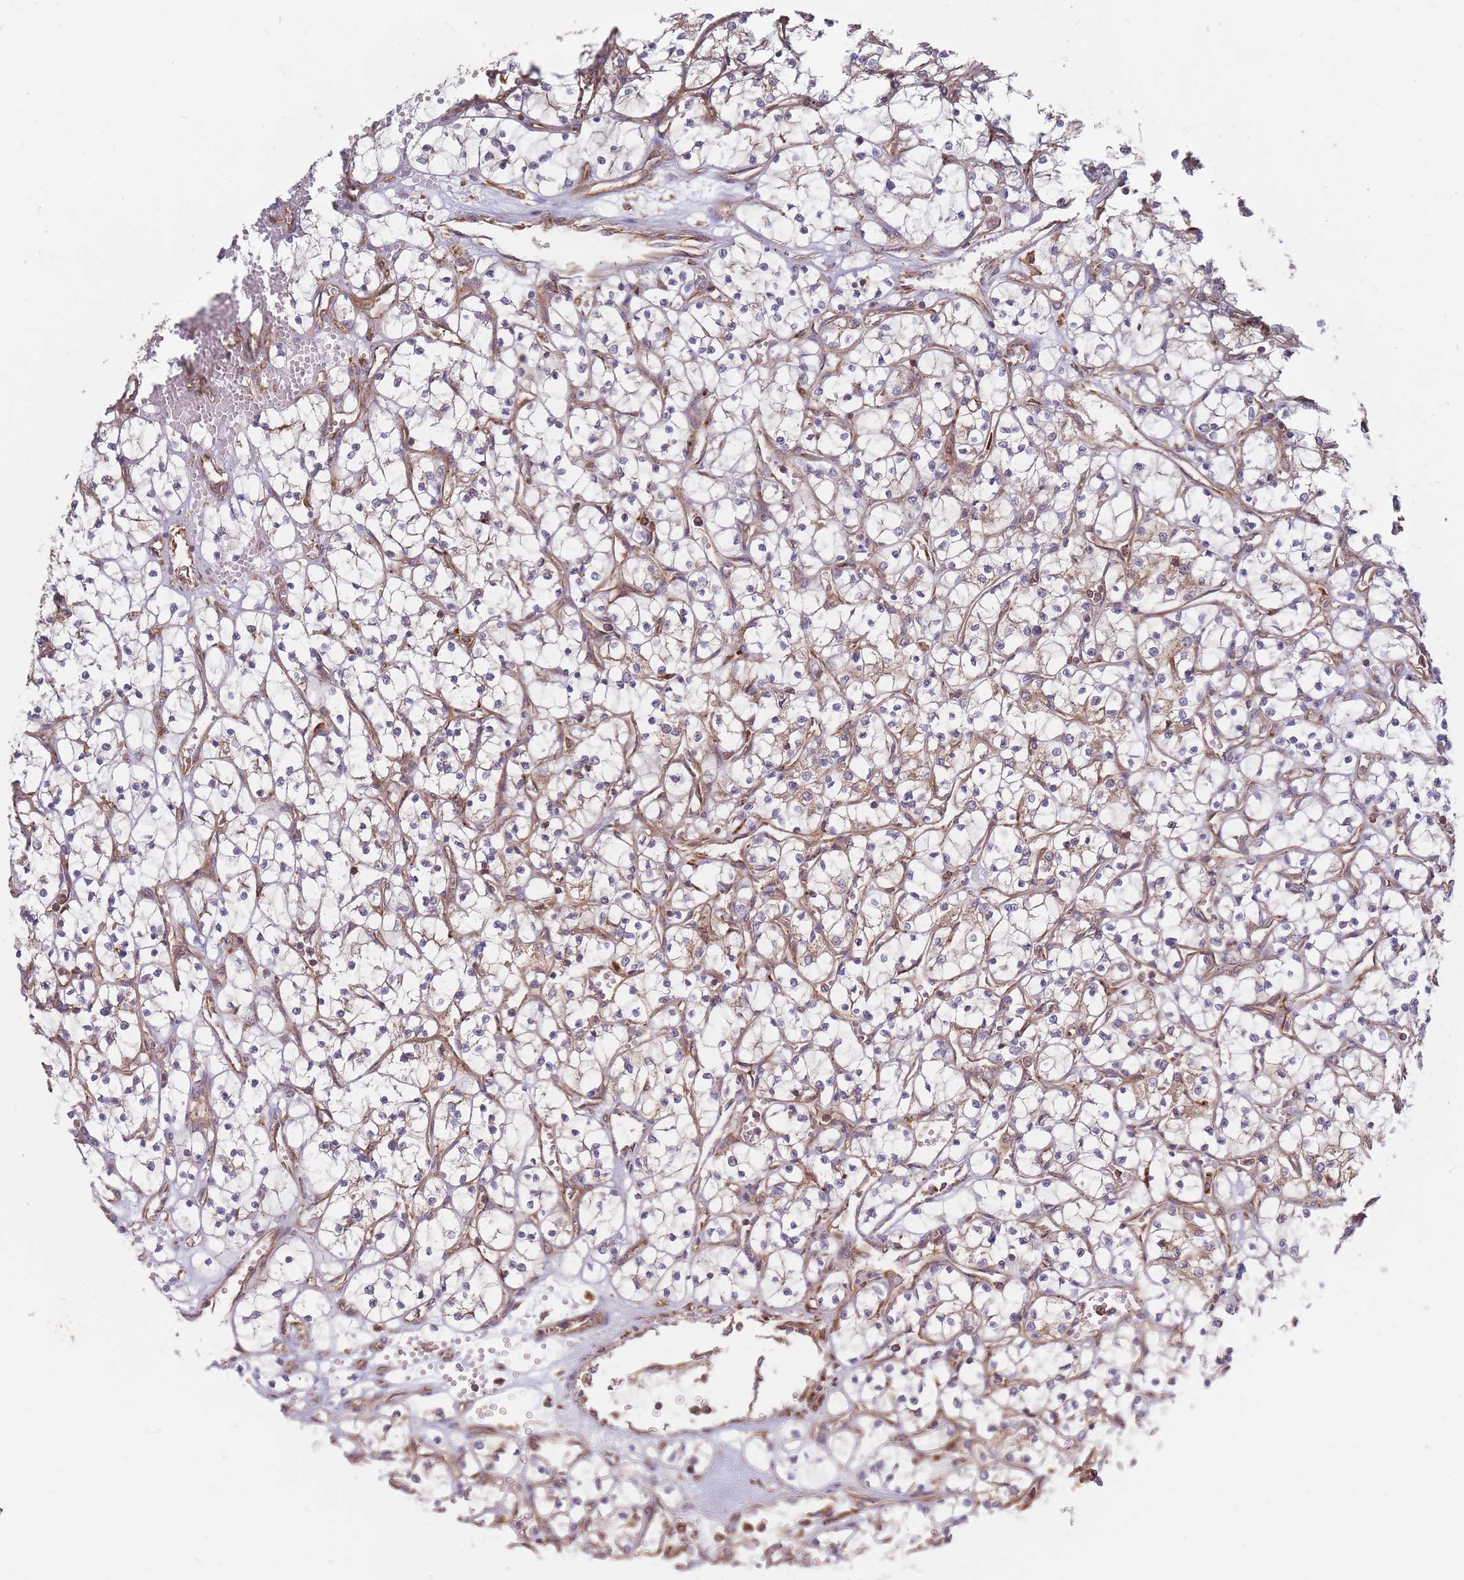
{"staining": {"intensity": "moderate", "quantity": "25%-75%", "location": "cytoplasmic/membranous"}, "tissue": "renal cancer", "cell_type": "Tumor cells", "image_type": "cancer", "snomed": [{"axis": "morphology", "description": "Adenocarcinoma, NOS"}, {"axis": "topography", "description": "Kidney"}], "caption": "High-power microscopy captured an IHC image of renal cancer, revealing moderate cytoplasmic/membranous expression in approximately 25%-75% of tumor cells.", "gene": "RASSF2", "patient": {"sex": "female", "age": 69}}